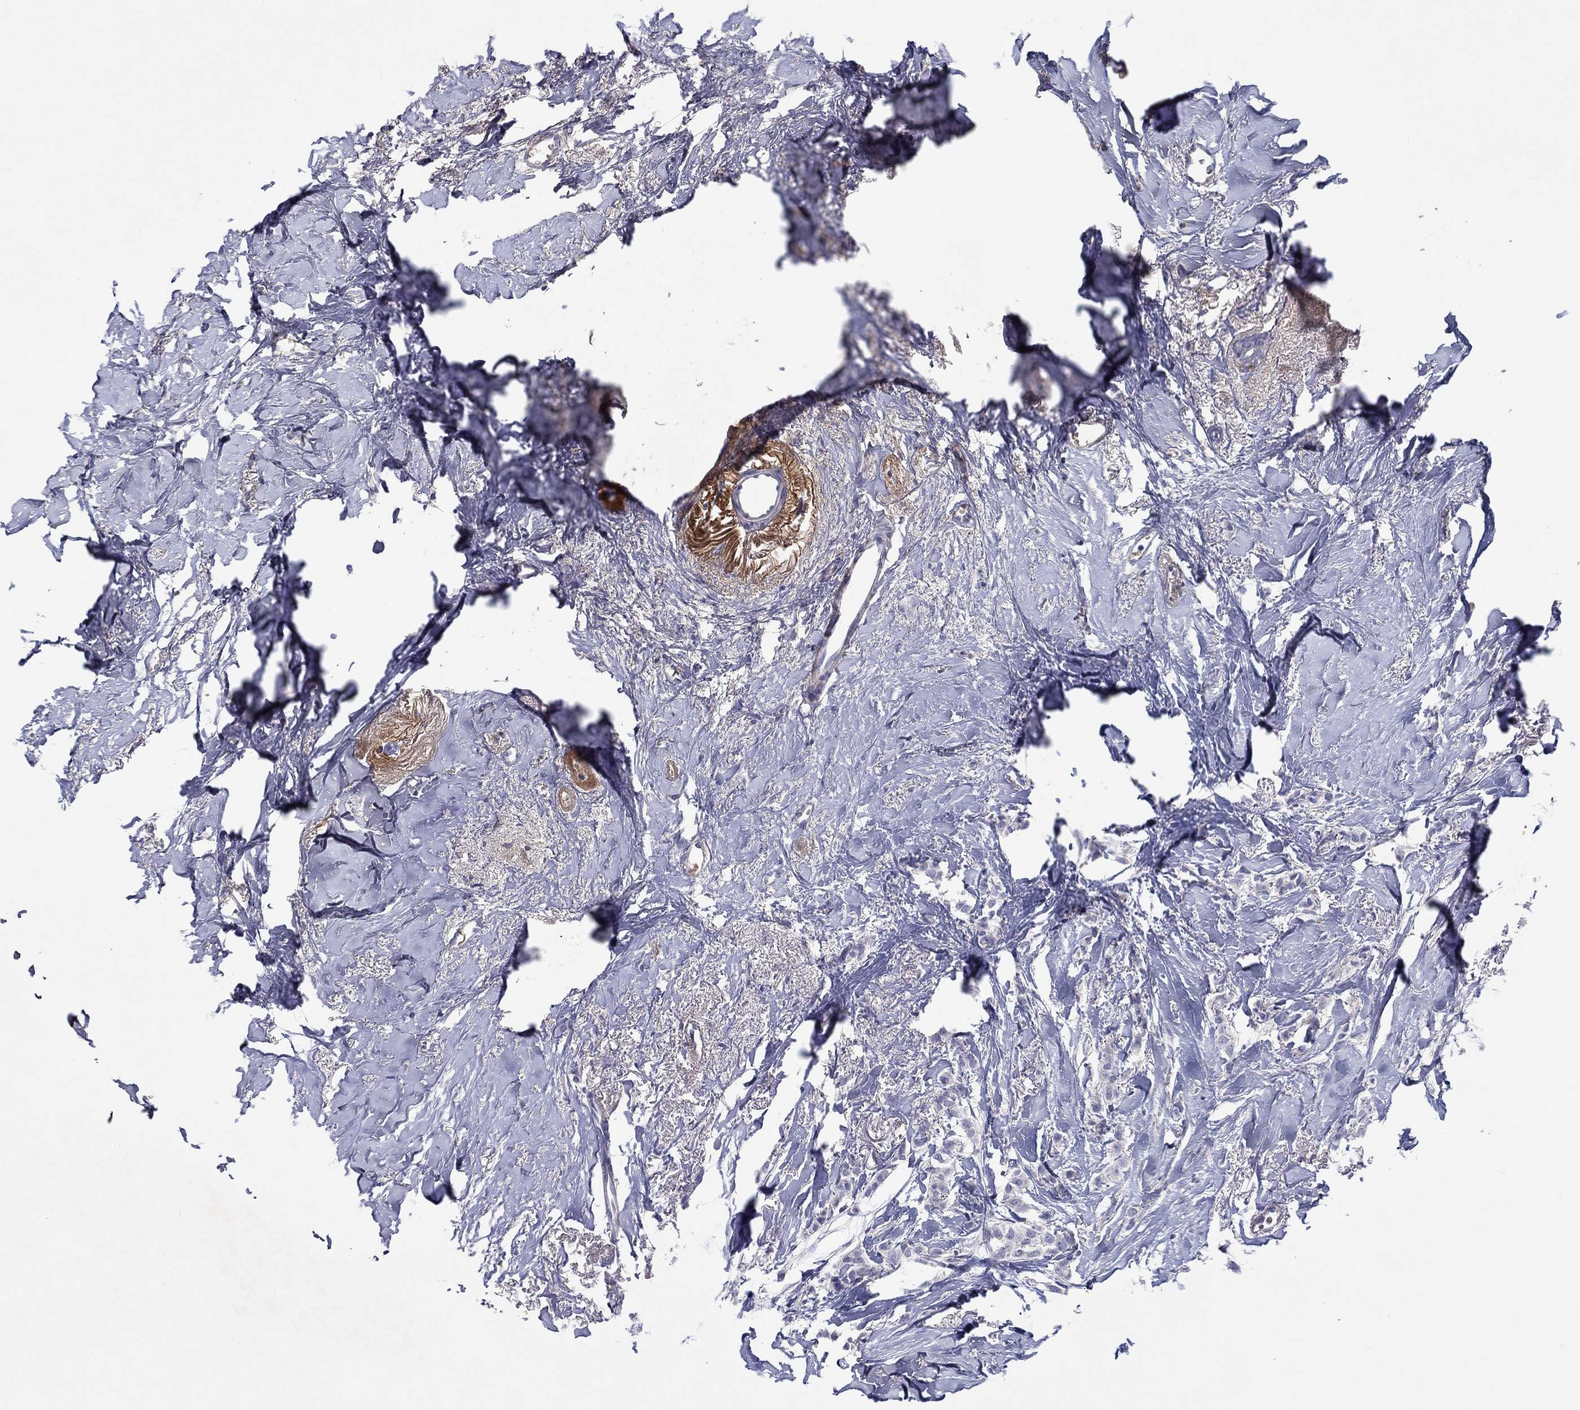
{"staining": {"intensity": "negative", "quantity": "none", "location": "none"}, "tissue": "breast cancer", "cell_type": "Tumor cells", "image_type": "cancer", "snomed": [{"axis": "morphology", "description": "Duct carcinoma"}, {"axis": "topography", "description": "Breast"}], "caption": "A high-resolution micrograph shows immunohistochemistry (IHC) staining of invasive ductal carcinoma (breast), which exhibits no significant expression in tumor cells.", "gene": "TGFBI", "patient": {"sex": "female", "age": 85}}